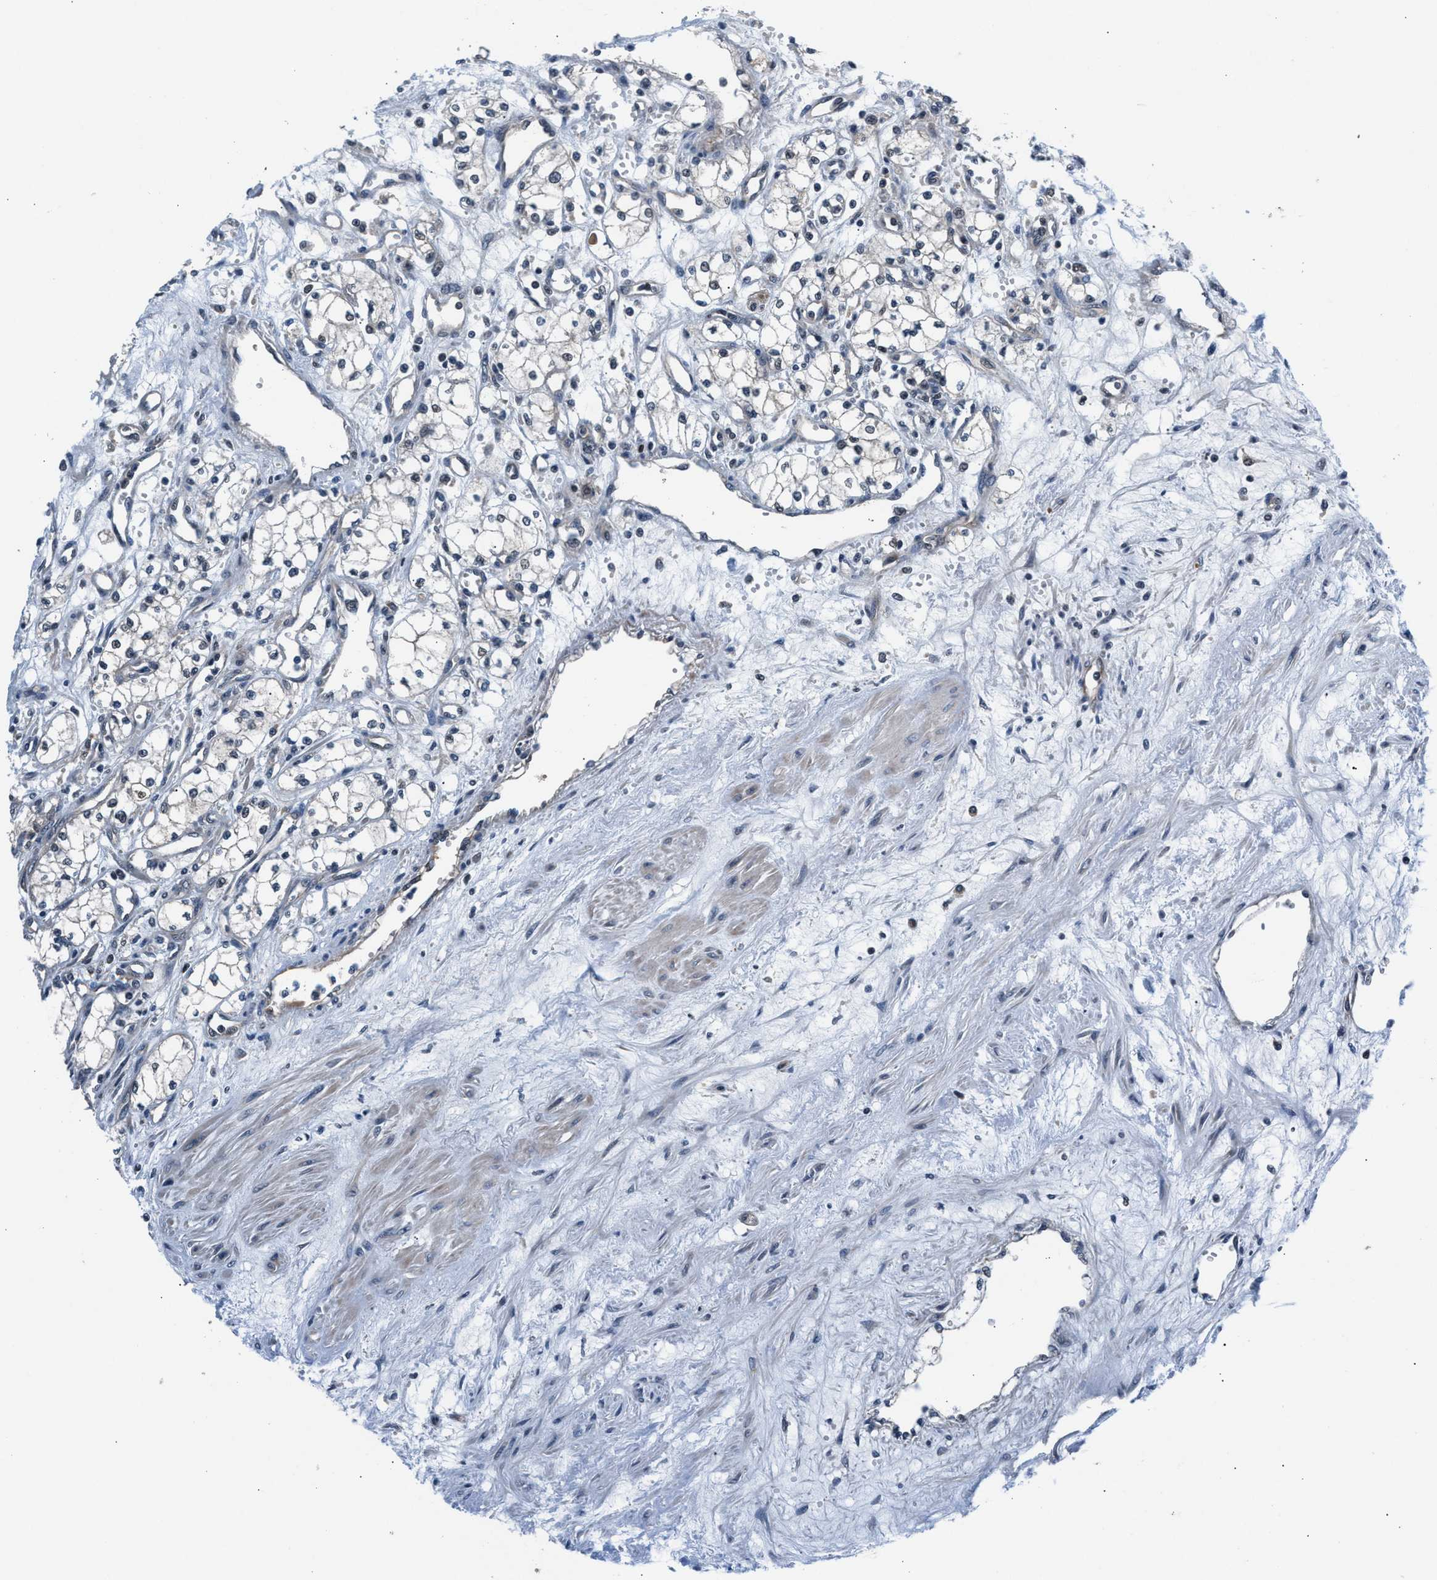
{"staining": {"intensity": "negative", "quantity": "none", "location": "none"}, "tissue": "renal cancer", "cell_type": "Tumor cells", "image_type": "cancer", "snomed": [{"axis": "morphology", "description": "Adenocarcinoma, NOS"}, {"axis": "topography", "description": "Kidney"}], "caption": "Protein analysis of adenocarcinoma (renal) exhibits no significant staining in tumor cells.", "gene": "PRPSAP2", "patient": {"sex": "male", "age": 59}}